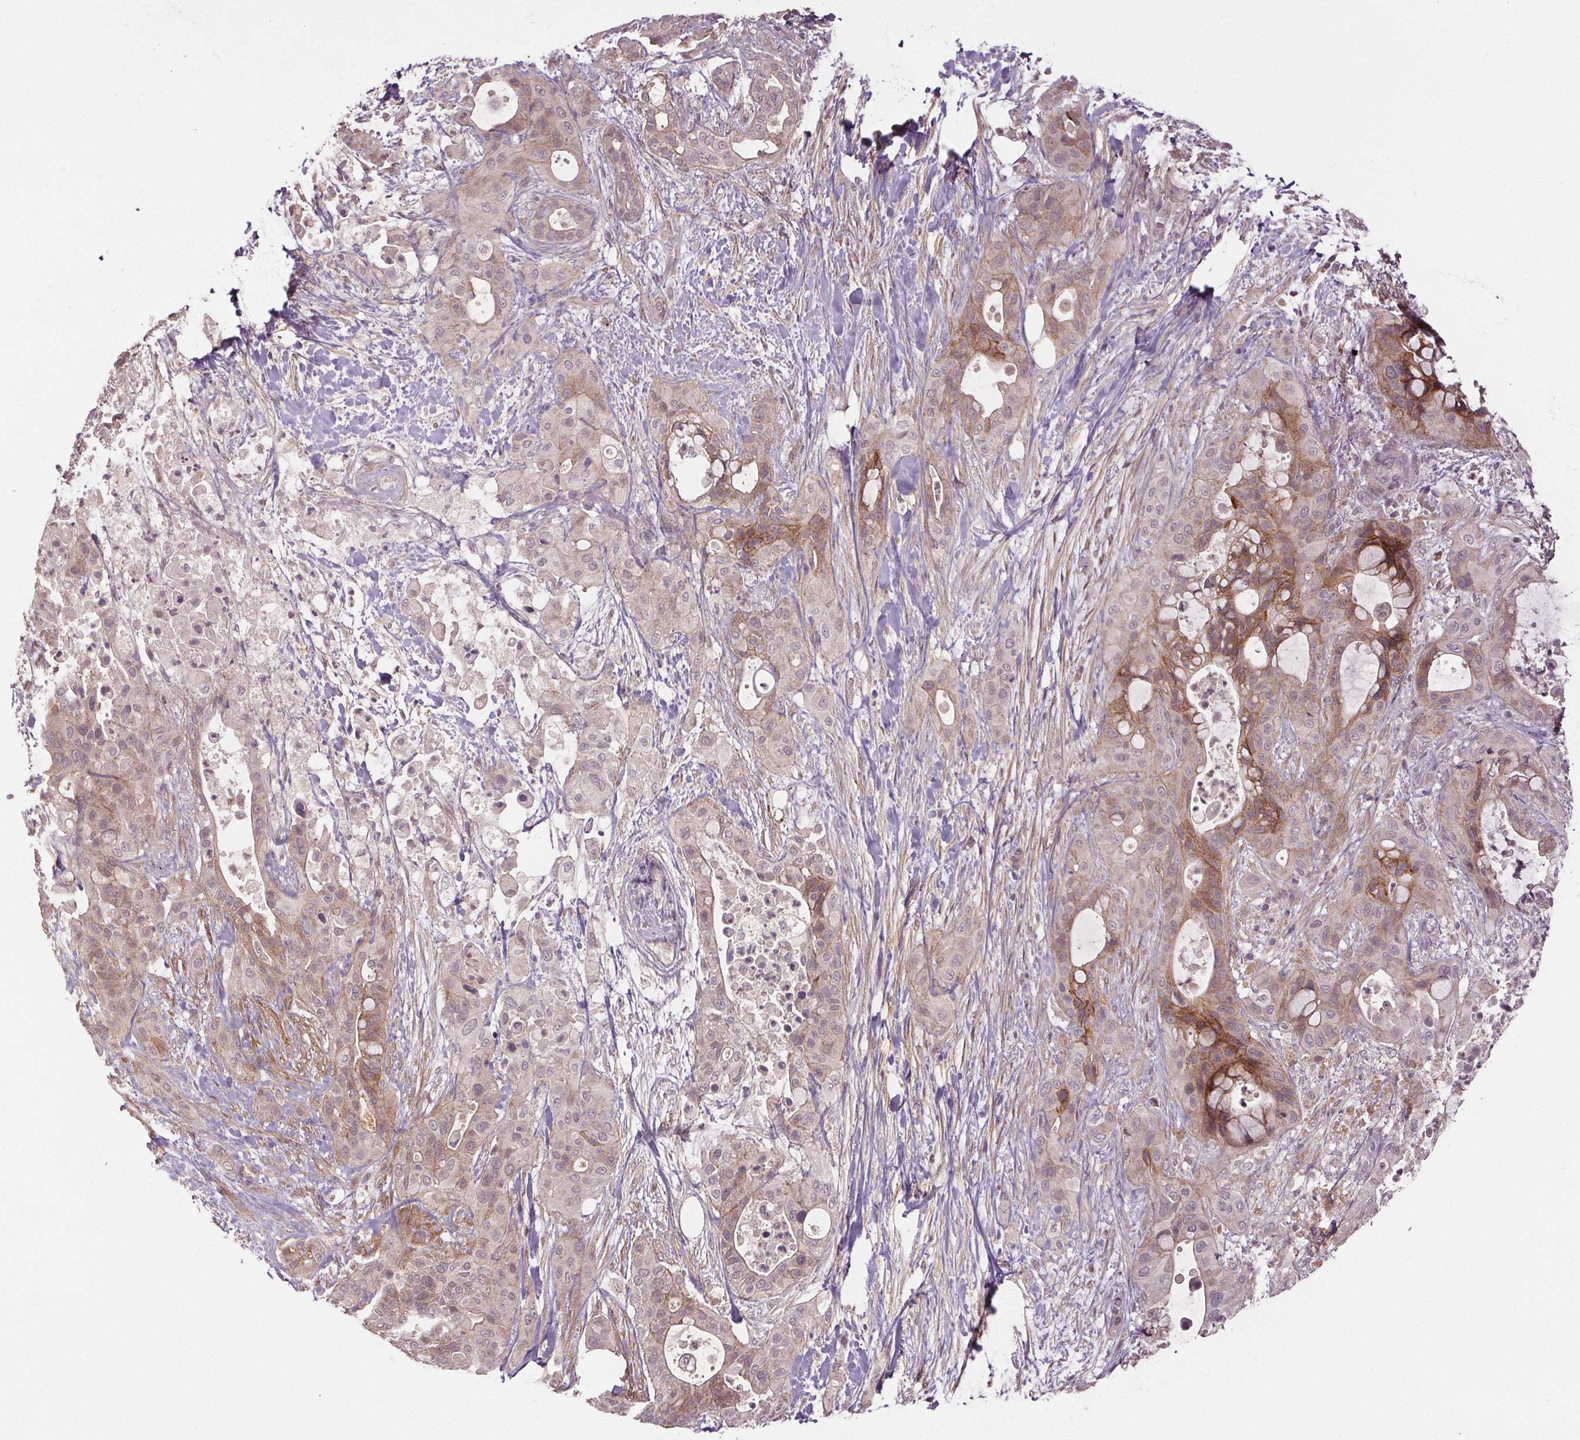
{"staining": {"intensity": "moderate", "quantity": "25%-75%", "location": "cytoplasmic/membranous"}, "tissue": "pancreatic cancer", "cell_type": "Tumor cells", "image_type": "cancer", "snomed": [{"axis": "morphology", "description": "Adenocarcinoma, NOS"}, {"axis": "topography", "description": "Pancreas"}], "caption": "Human adenocarcinoma (pancreatic) stained with a brown dye exhibits moderate cytoplasmic/membranous positive positivity in about 25%-75% of tumor cells.", "gene": "EPHB3", "patient": {"sex": "male", "age": 71}}